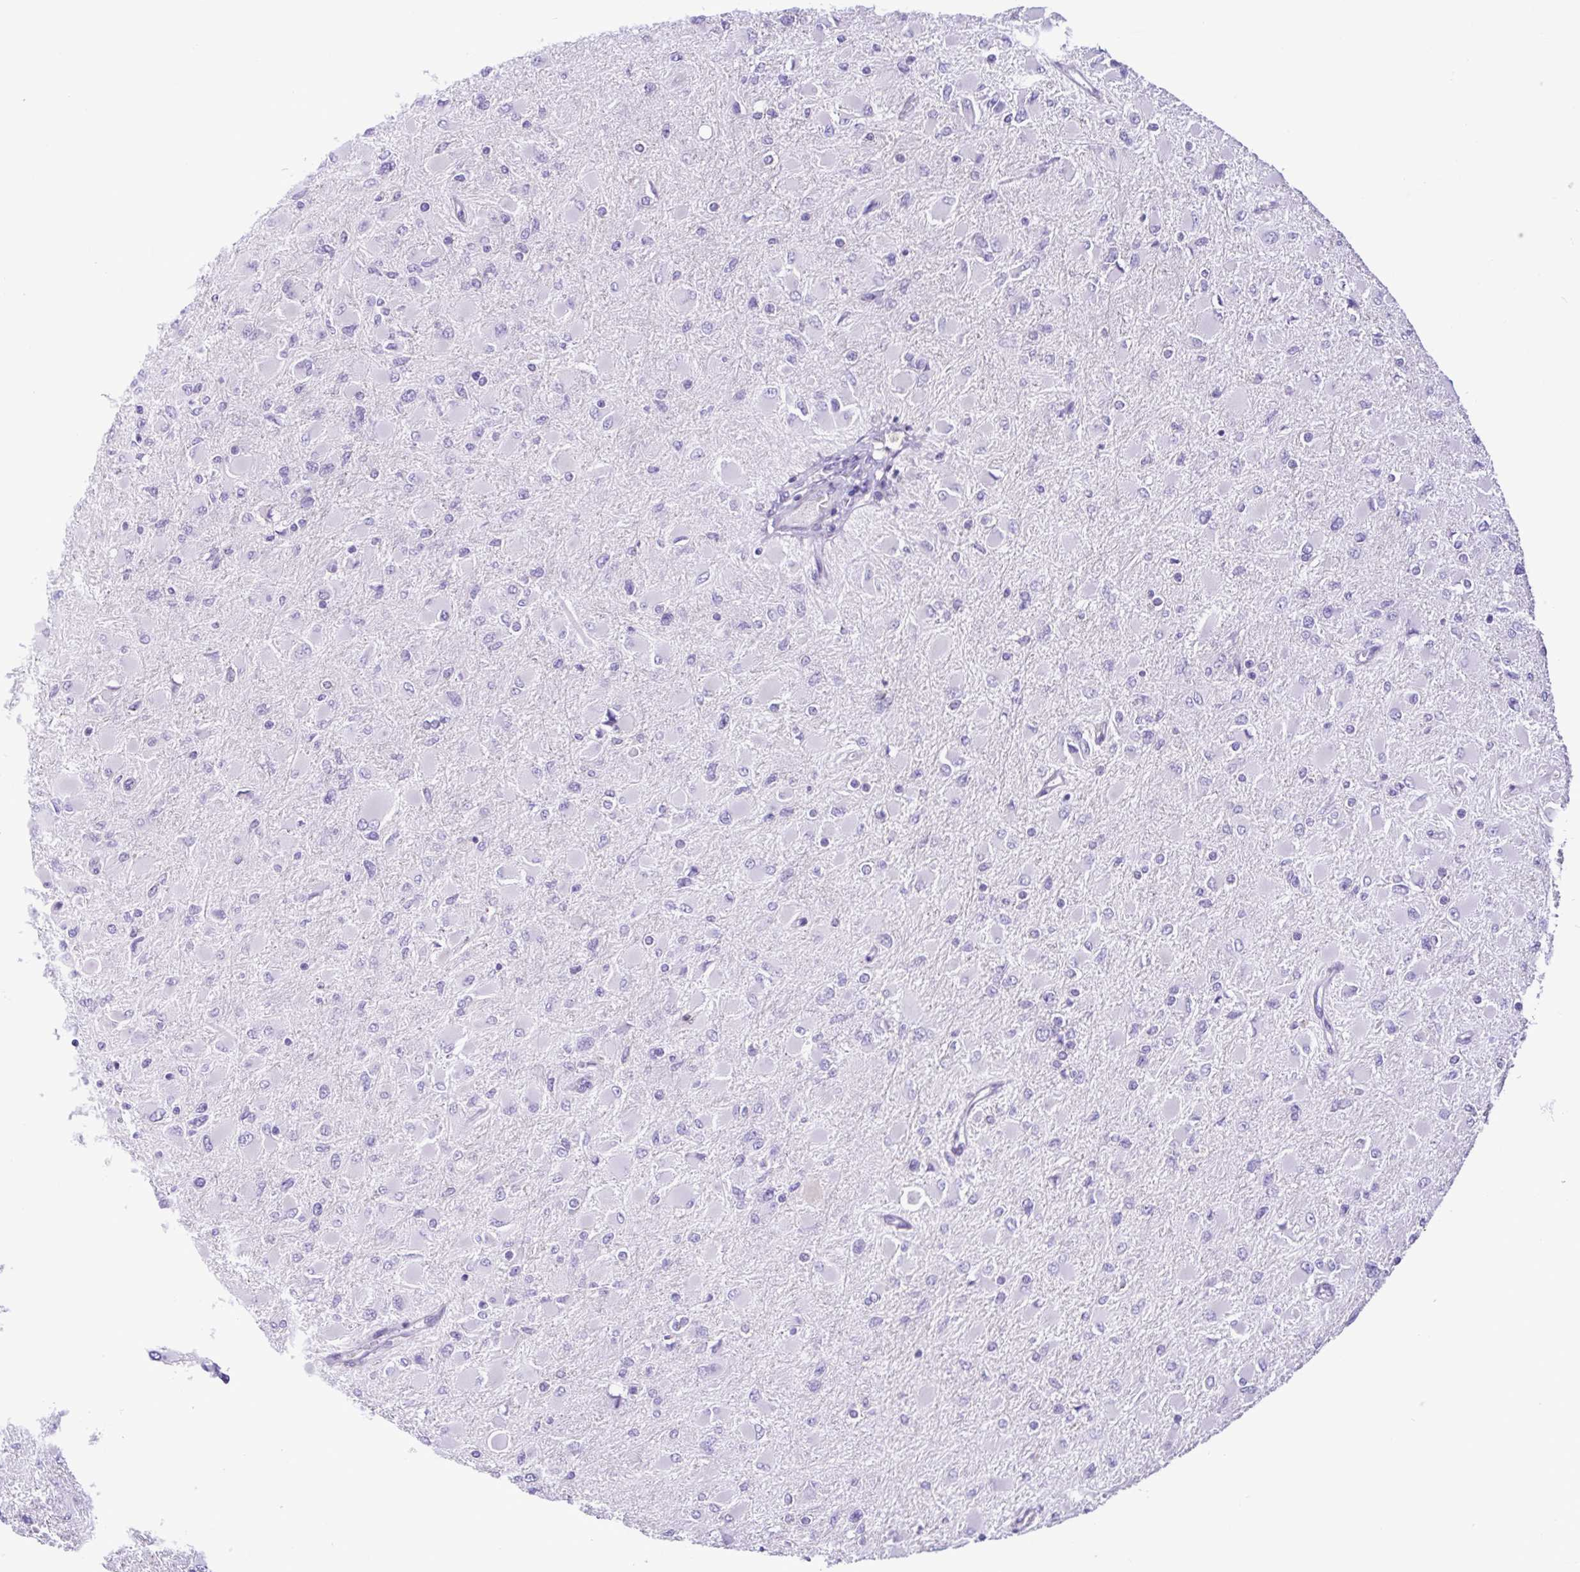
{"staining": {"intensity": "negative", "quantity": "none", "location": "none"}, "tissue": "glioma", "cell_type": "Tumor cells", "image_type": "cancer", "snomed": [{"axis": "morphology", "description": "Glioma, malignant, High grade"}, {"axis": "topography", "description": "Cerebral cortex"}], "caption": "Immunohistochemical staining of high-grade glioma (malignant) displays no significant positivity in tumor cells. (DAB immunohistochemistry, high magnification).", "gene": "CBY2", "patient": {"sex": "female", "age": 36}}